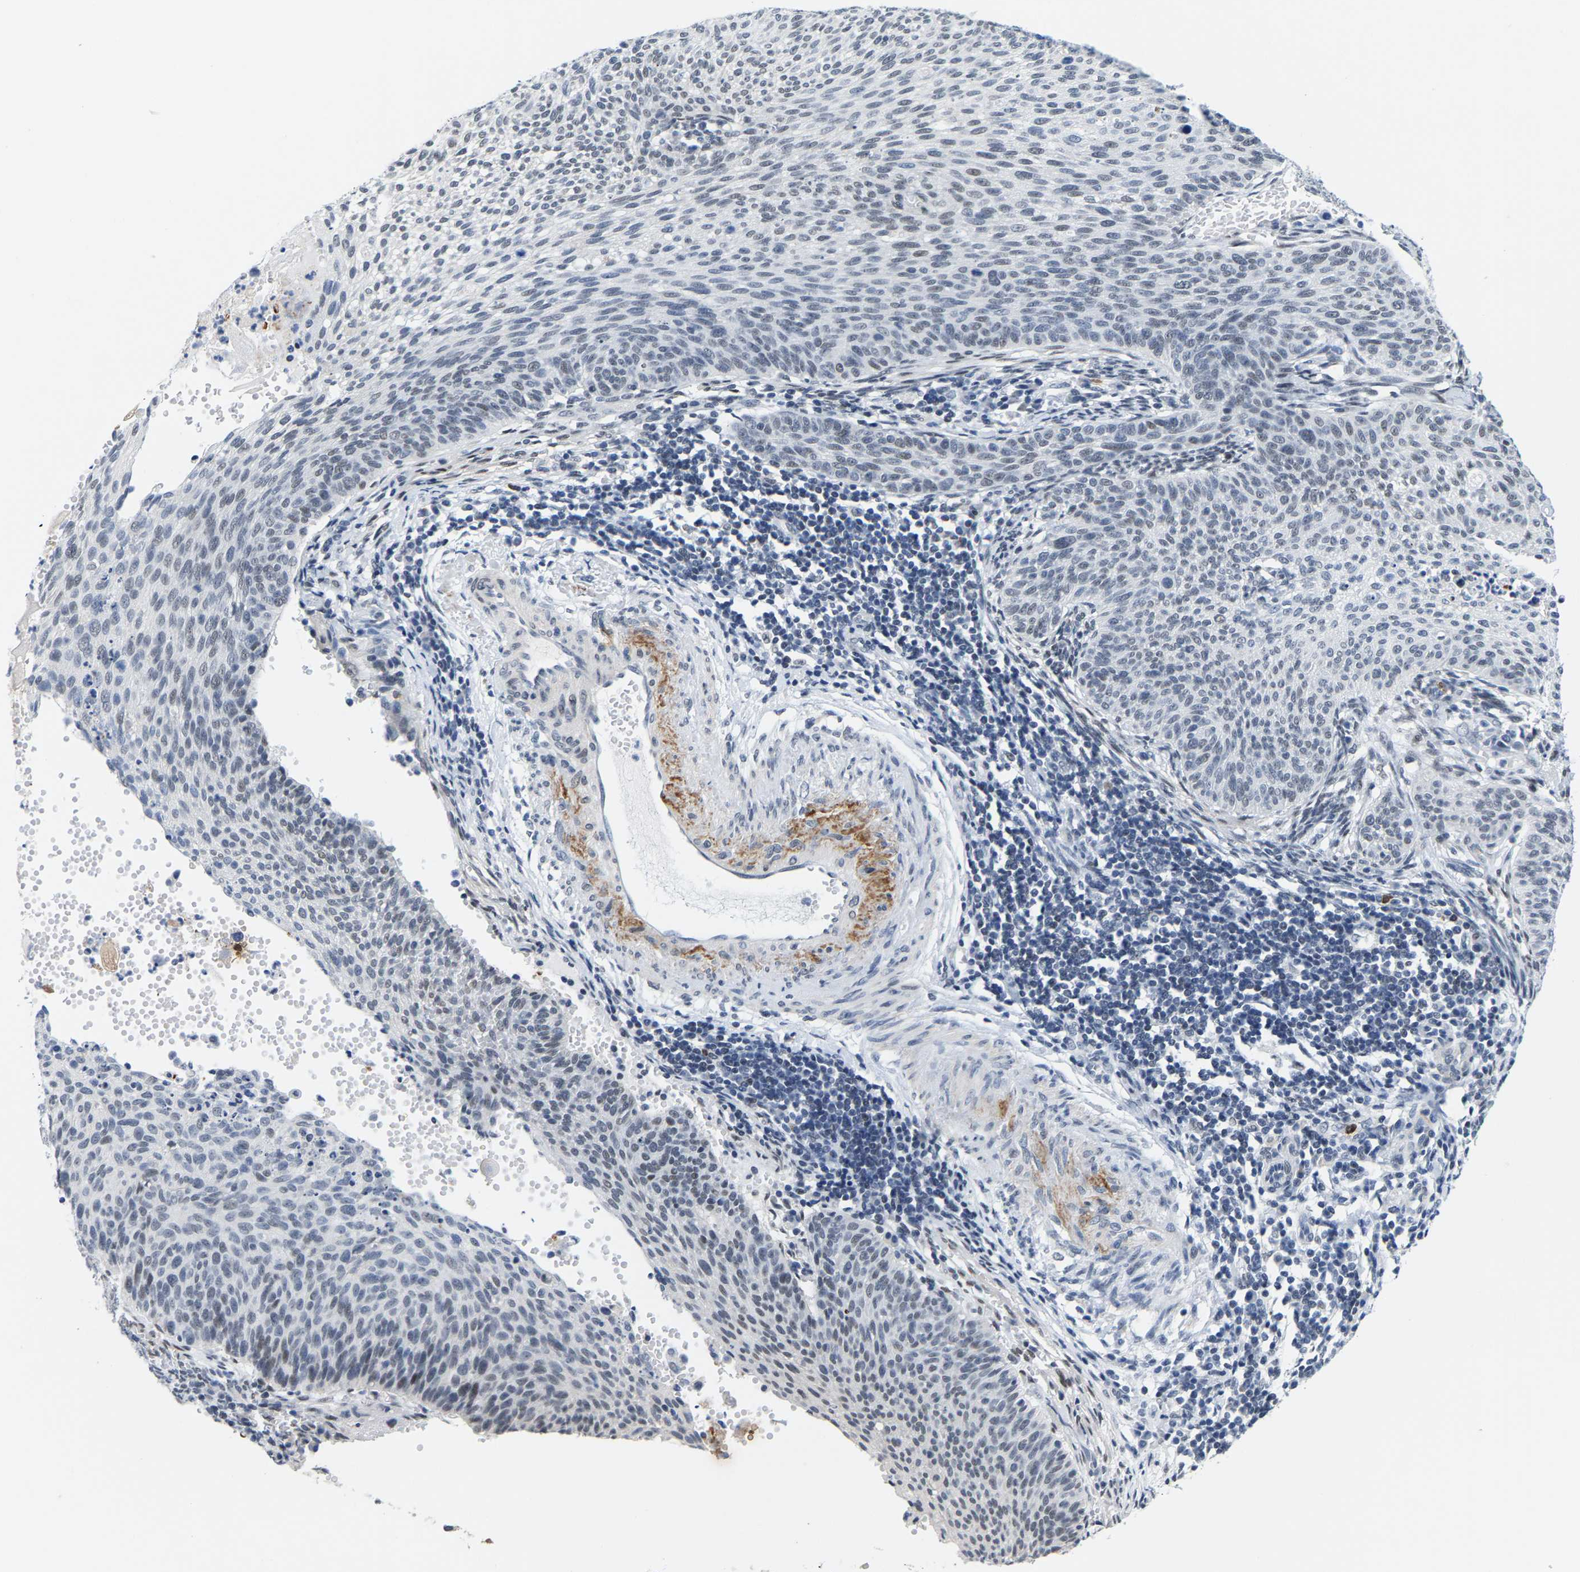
{"staining": {"intensity": "weak", "quantity": "<25%", "location": "nuclear"}, "tissue": "cervical cancer", "cell_type": "Tumor cells", "image_type": "cancer", "snomed": [{"axis": "morphology", "description": "Squamous cell carcinoma, NOS"}, {"axis": "topography", "description": "Cervix"}], "caption": "Immunohistochemistry histopathology image of neoplastic tissue: squamous cell carcinoma (cervical) stained with DAB (3,3'-diaminobenzidine) exhibits no significant protein positivity in tumor cells.", "gene": "SETD1B", "patient": {"sex": "female", "age": 70}}